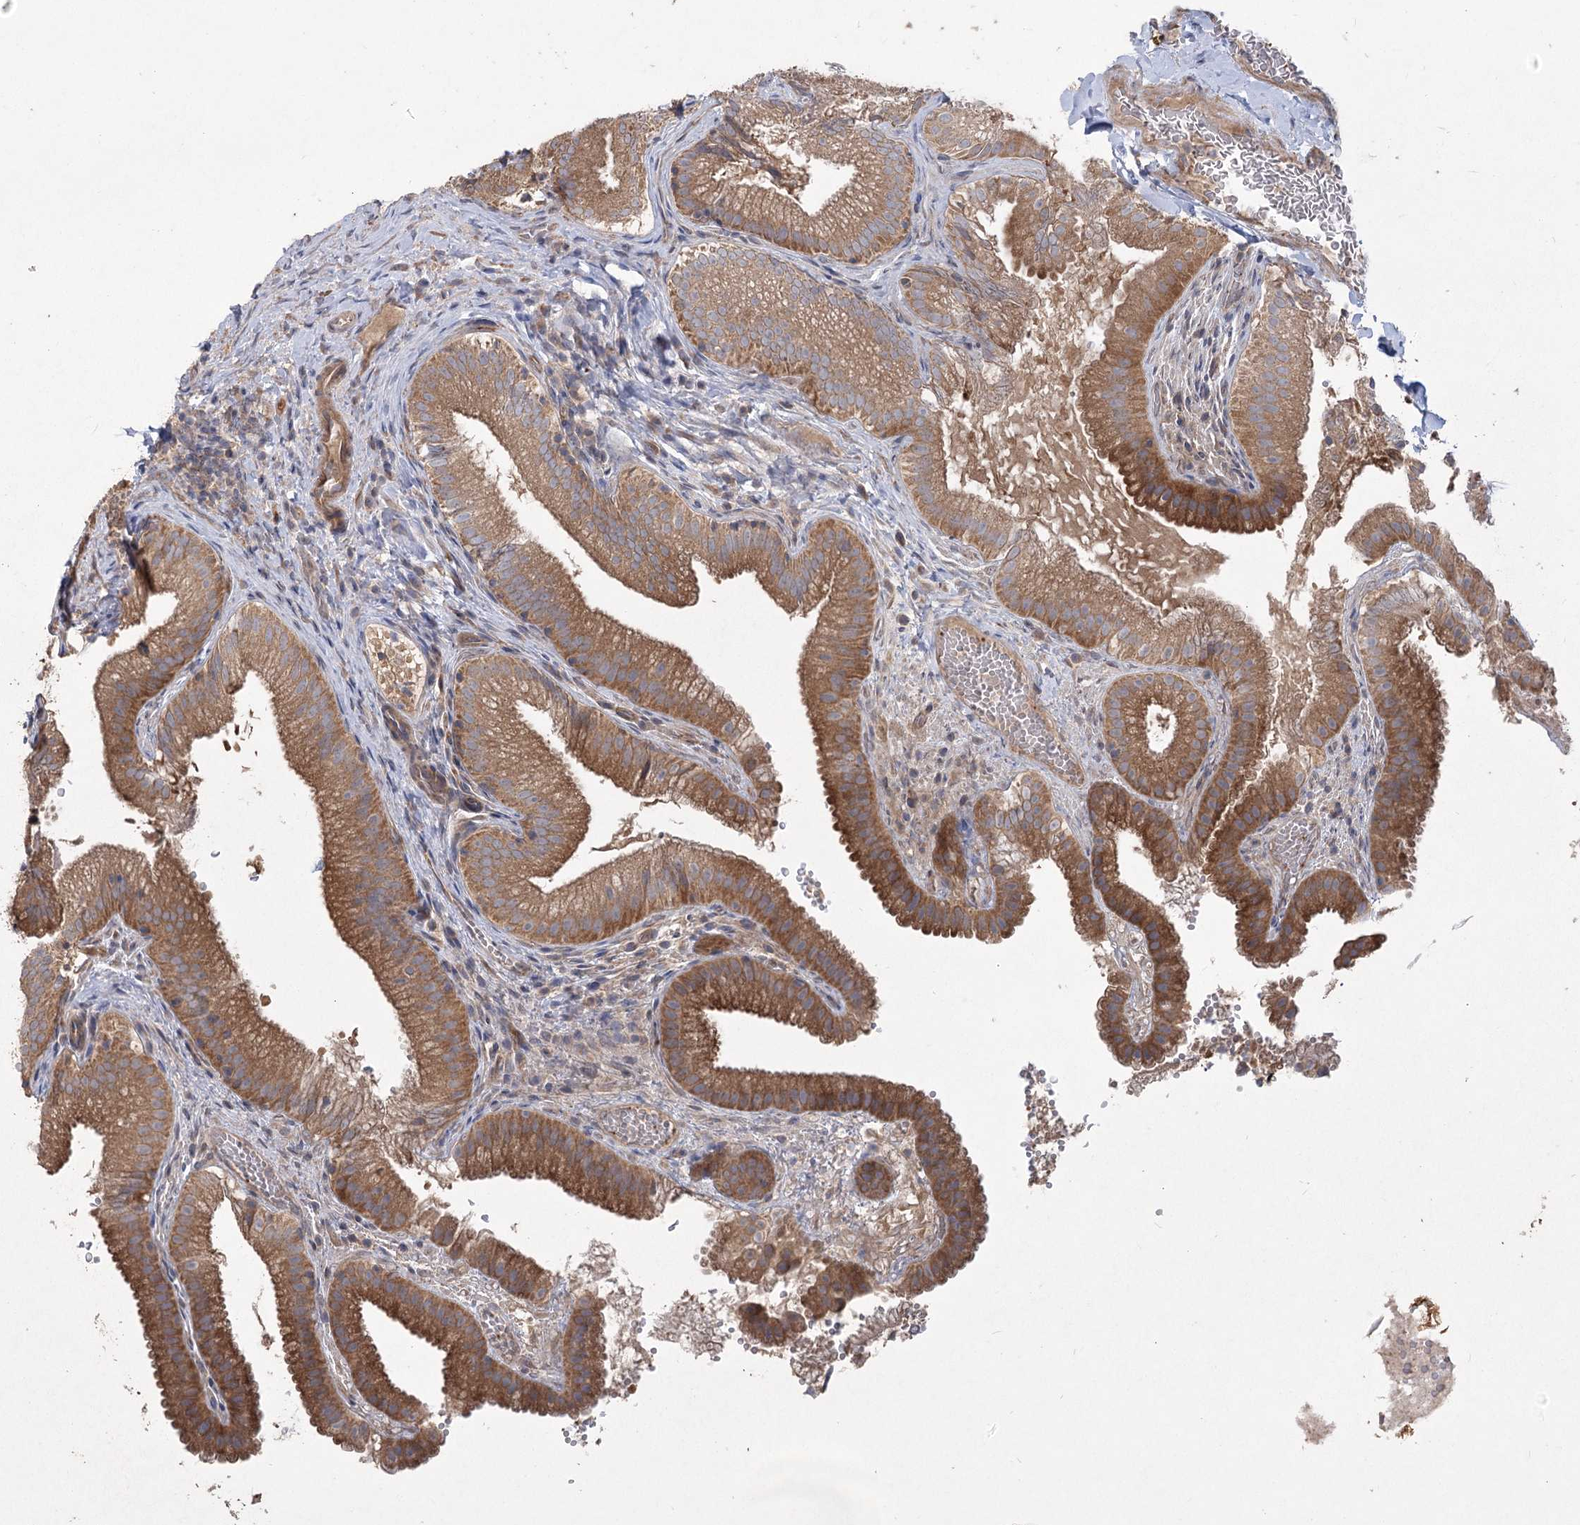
{"staining": {"intensity": "moderate", "quantity": ">75%", "location": "cytoplasmic/membranous"}, "tissue": "gallbladder", "cell_type": "Glandular cells", "image_type": "normal", "snomed": [{"axis": "morphology", "description": "Normal tissue, NOS"}, {"axis": "topography", "description": "Gallbladder"}], "caption": "This photomicrograph displays normal gallbladder stained with immunohistochemistry to label a protein in brown. The cytoplasmic/membranous of glandular cells show moderate positivity for the protein. Nuclei are counter-stained blue.", "gene": "RIN2", "patient": {"sex": "female", "age": 30}}